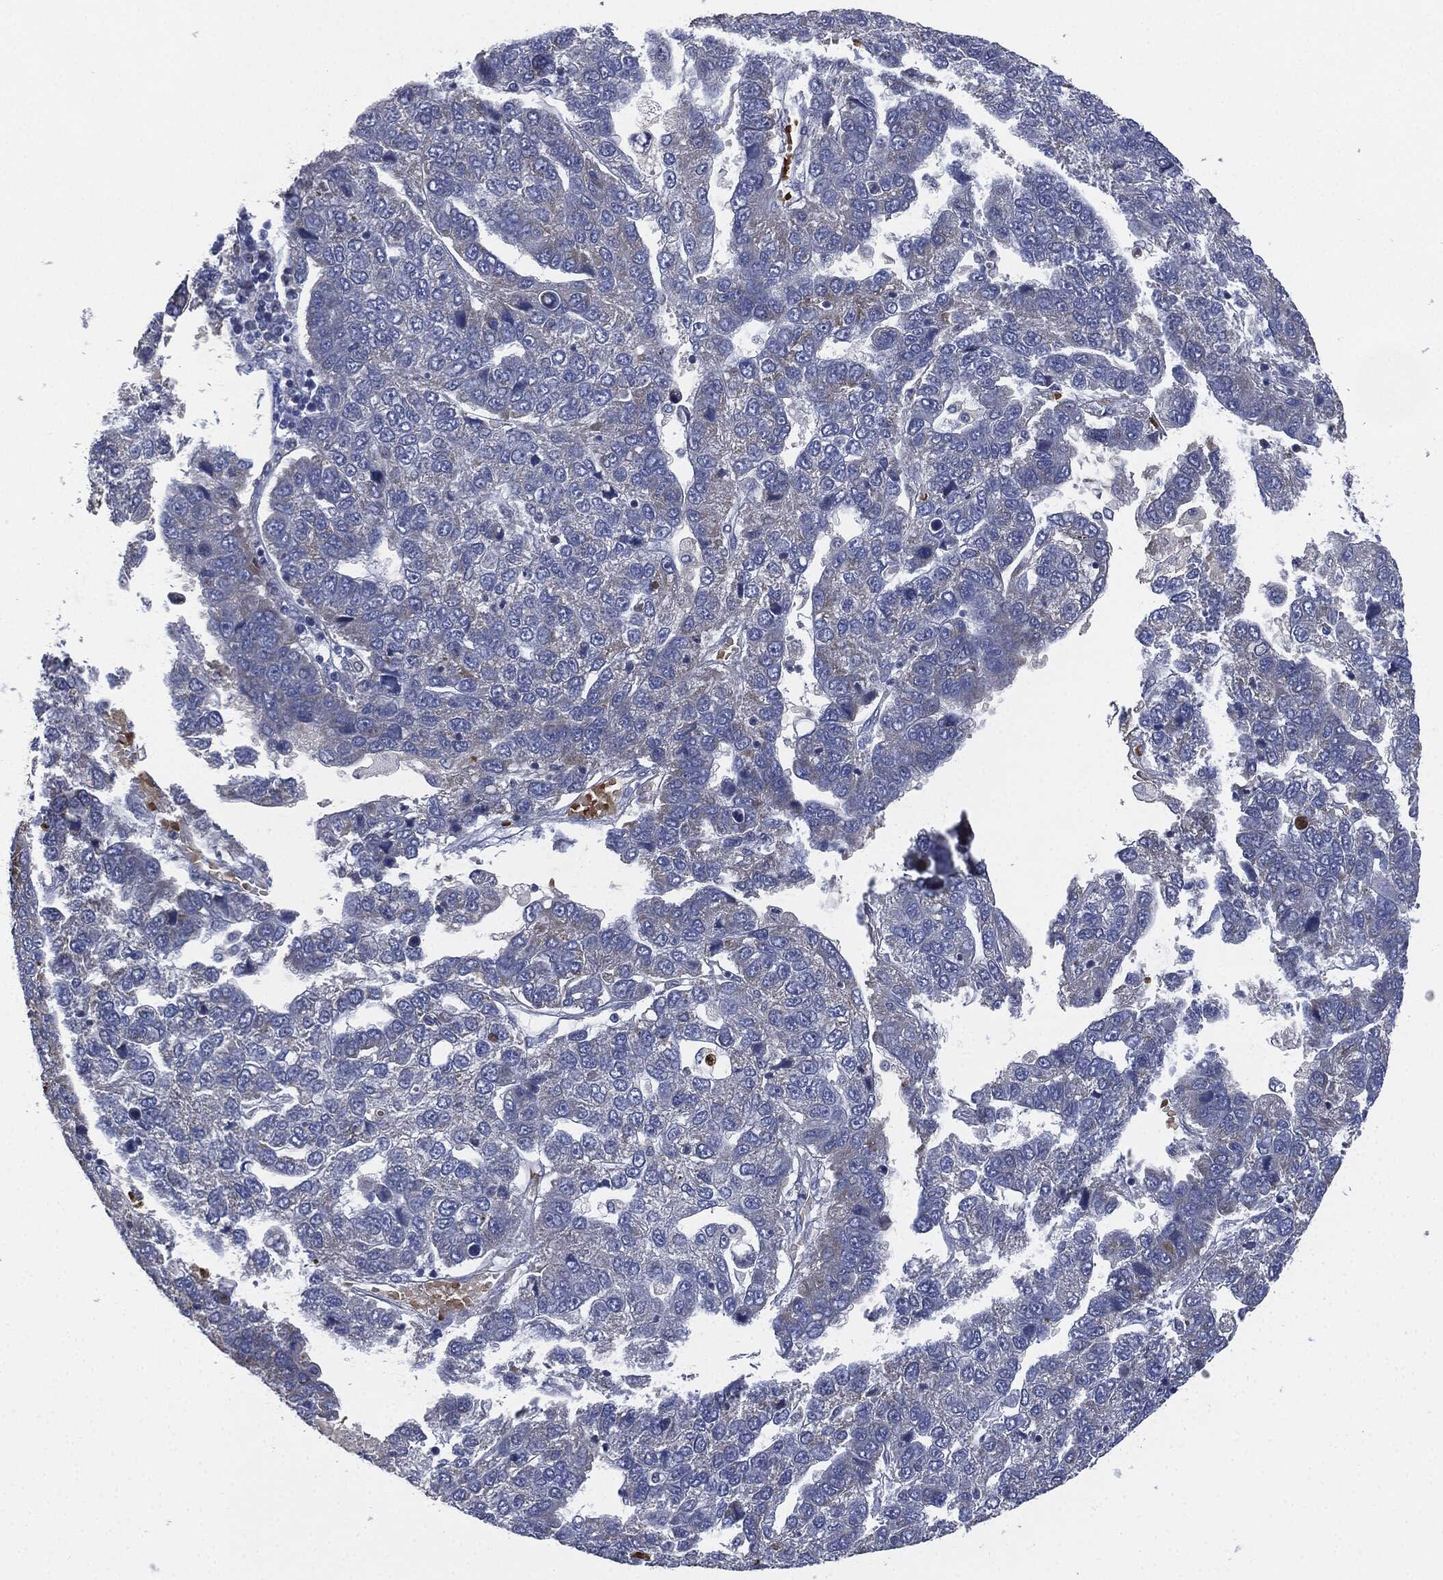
{"staining": {"intensity": "negative", "quantity": "none", "location": "none"}, "tissue": "pancreatic cancer", "cell_type": "Tumor cells", "image_type": "cancer", "snomed": [{"axis": "morphology", "description": "Adenocarcinoma, NOS"}, {"axis": "topography", "description": "Pancreas"}], "caption": "A micrograph of pancreatic cancer (adenocarcinoma) stained for a protein demonstrates no brown staining in tumor cells. (Stains: DAB (3,3'-diaminobenzidine) immunohistochemistry (IHC) with hematoxylin counter stain, Microscopy: brightfield microscopy at high magnification).", "gene": "SIGLEC9", "patient": {"sex": "female", "age": 61}}